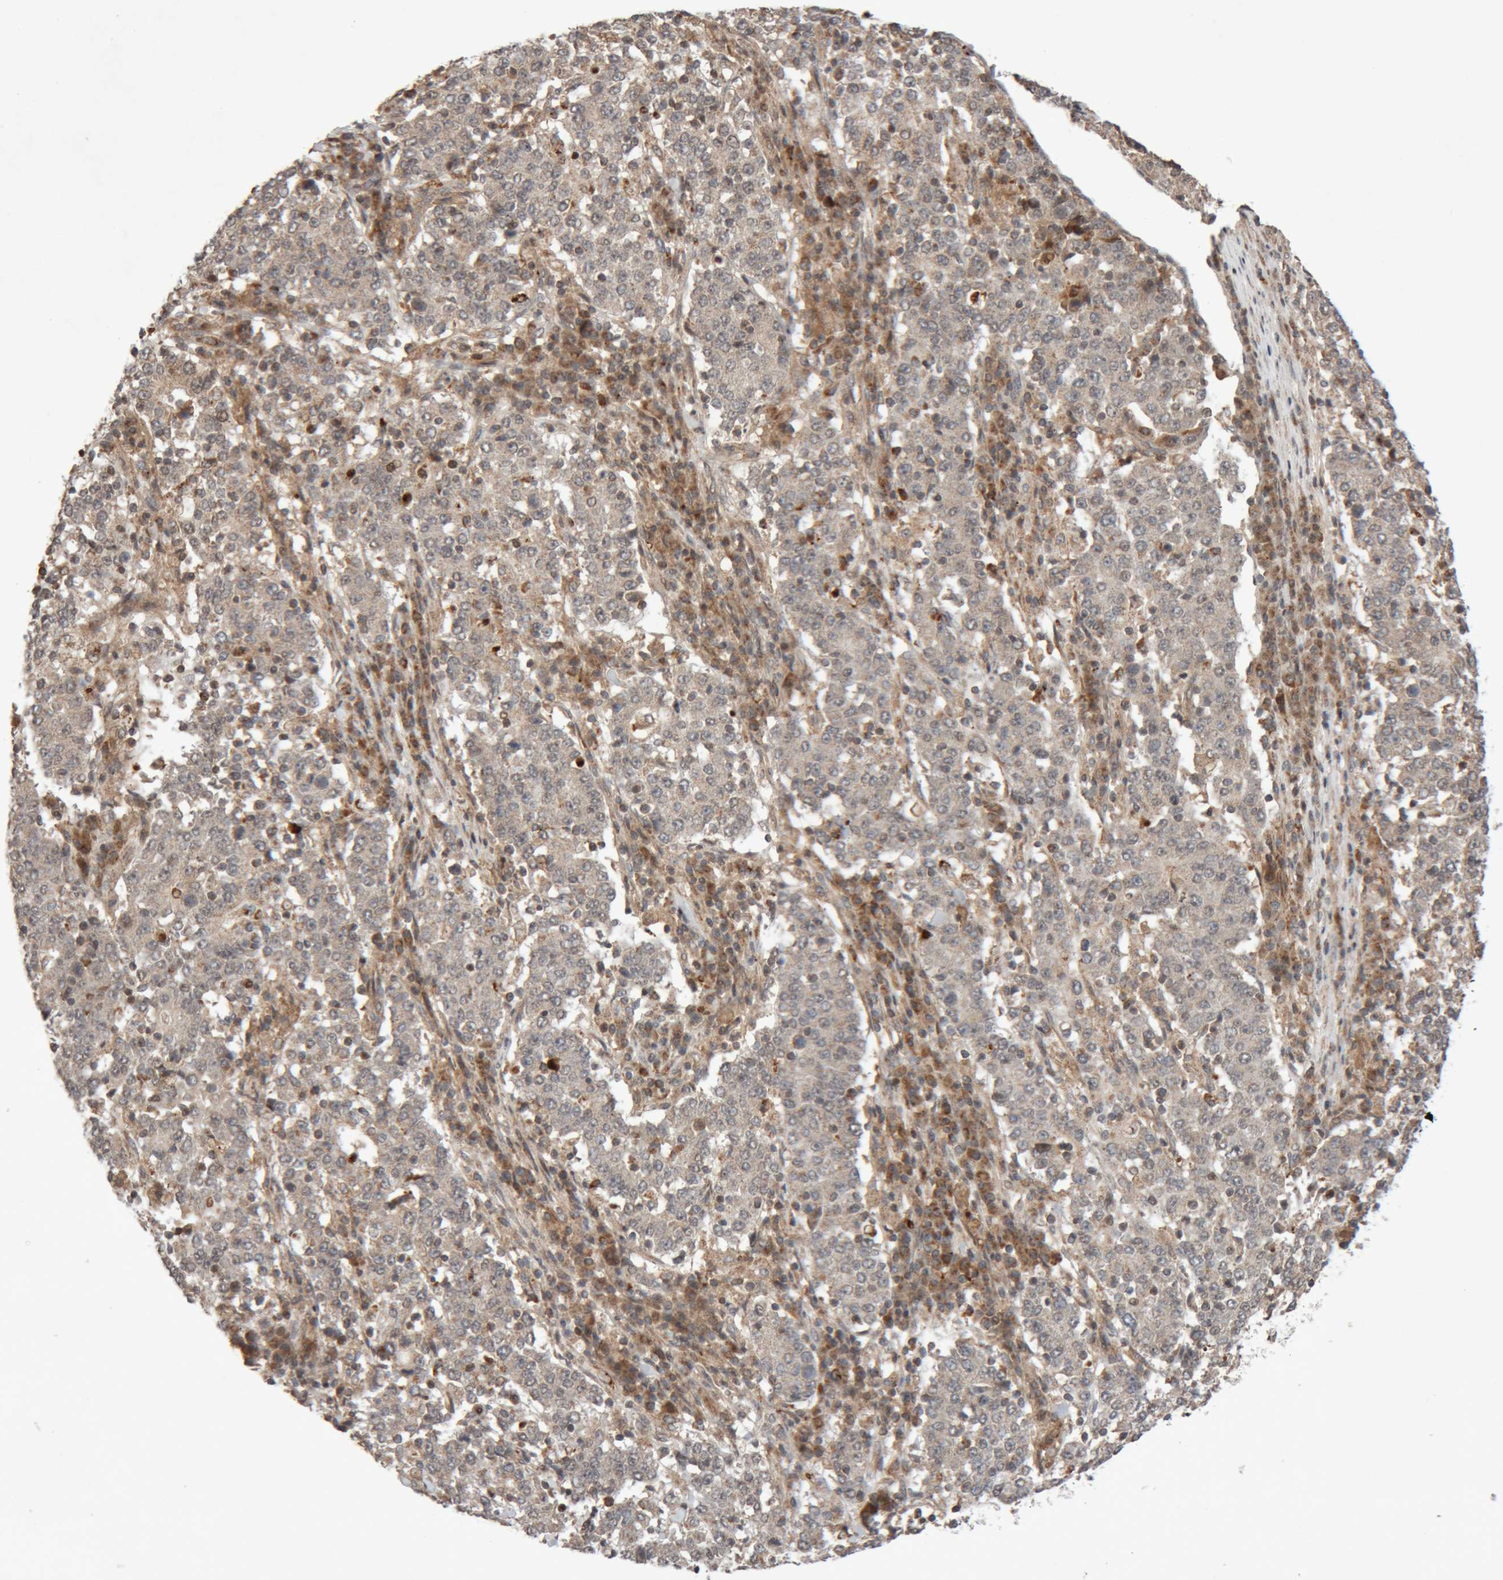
{"staining": {"intensity": "weak", "quantity": "25%-75%", "location": "cytoplasmic/membranous"}, "tissue": "stomach cancer", "cell_type": "Tumor cells", "image_type": "cancer", "snomed": [{"axis": "morphology", "description": "Adenocarcinoma, NOS"}, {"axis": "topography", "description": "Stomach"}], "caption": "Stomach adenocarcinoma was stained to show a protein in brown. There is low levels of weak cytoplasmic/membranous expression in approximately 25%-75% of tumor cells. (DAB (3,3'-diaminobenzidine) IHC with brightfield microscopy, high magnification).", "gene": "KIF21B", "patient": {"sex": "male", "age": 59}}